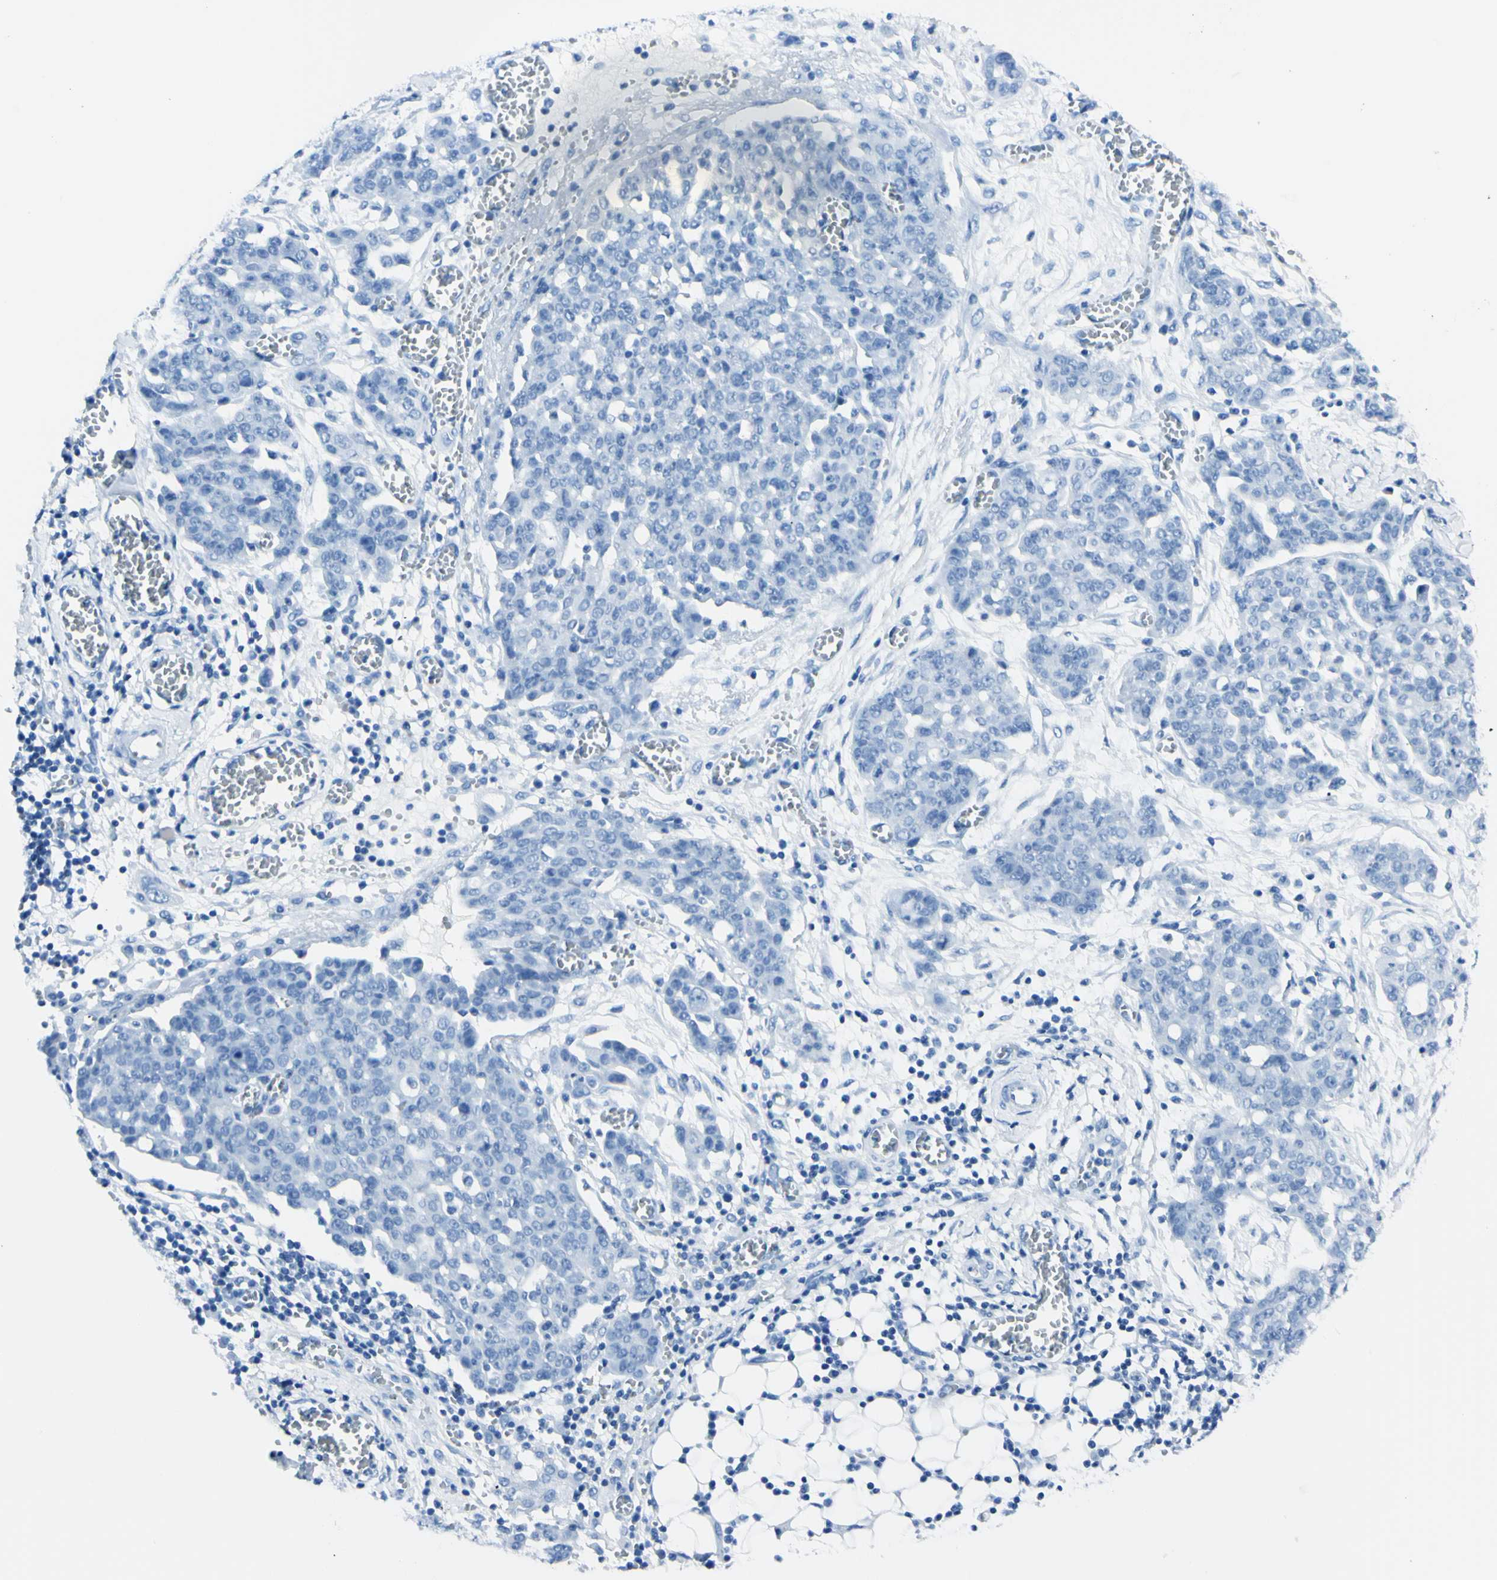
{"staining": {"intensity": "negative", "quantity": "none", "location": "none"}, "tissue": "ovarian cancer", "cell_type": "Tumor cells", "image_type": "cancer", "snomed": [{"axis": "morphology", "description": "Cystadenocarcinoma, serous, NOS"}, {"axis": "topography", "description": "Soft tissue"}, {"axis": "topography", "description": "Ovary"}], "caption": "High magnification brightfield microscopy of serous cystadenocarcinoma (ovarian) stained with DAB (brown) and counterstained with hematoxylin (blue): tumor cells show no significant positivity.", "gene": "FOLH1", "patient": {"sex": "female", "age": 57}}